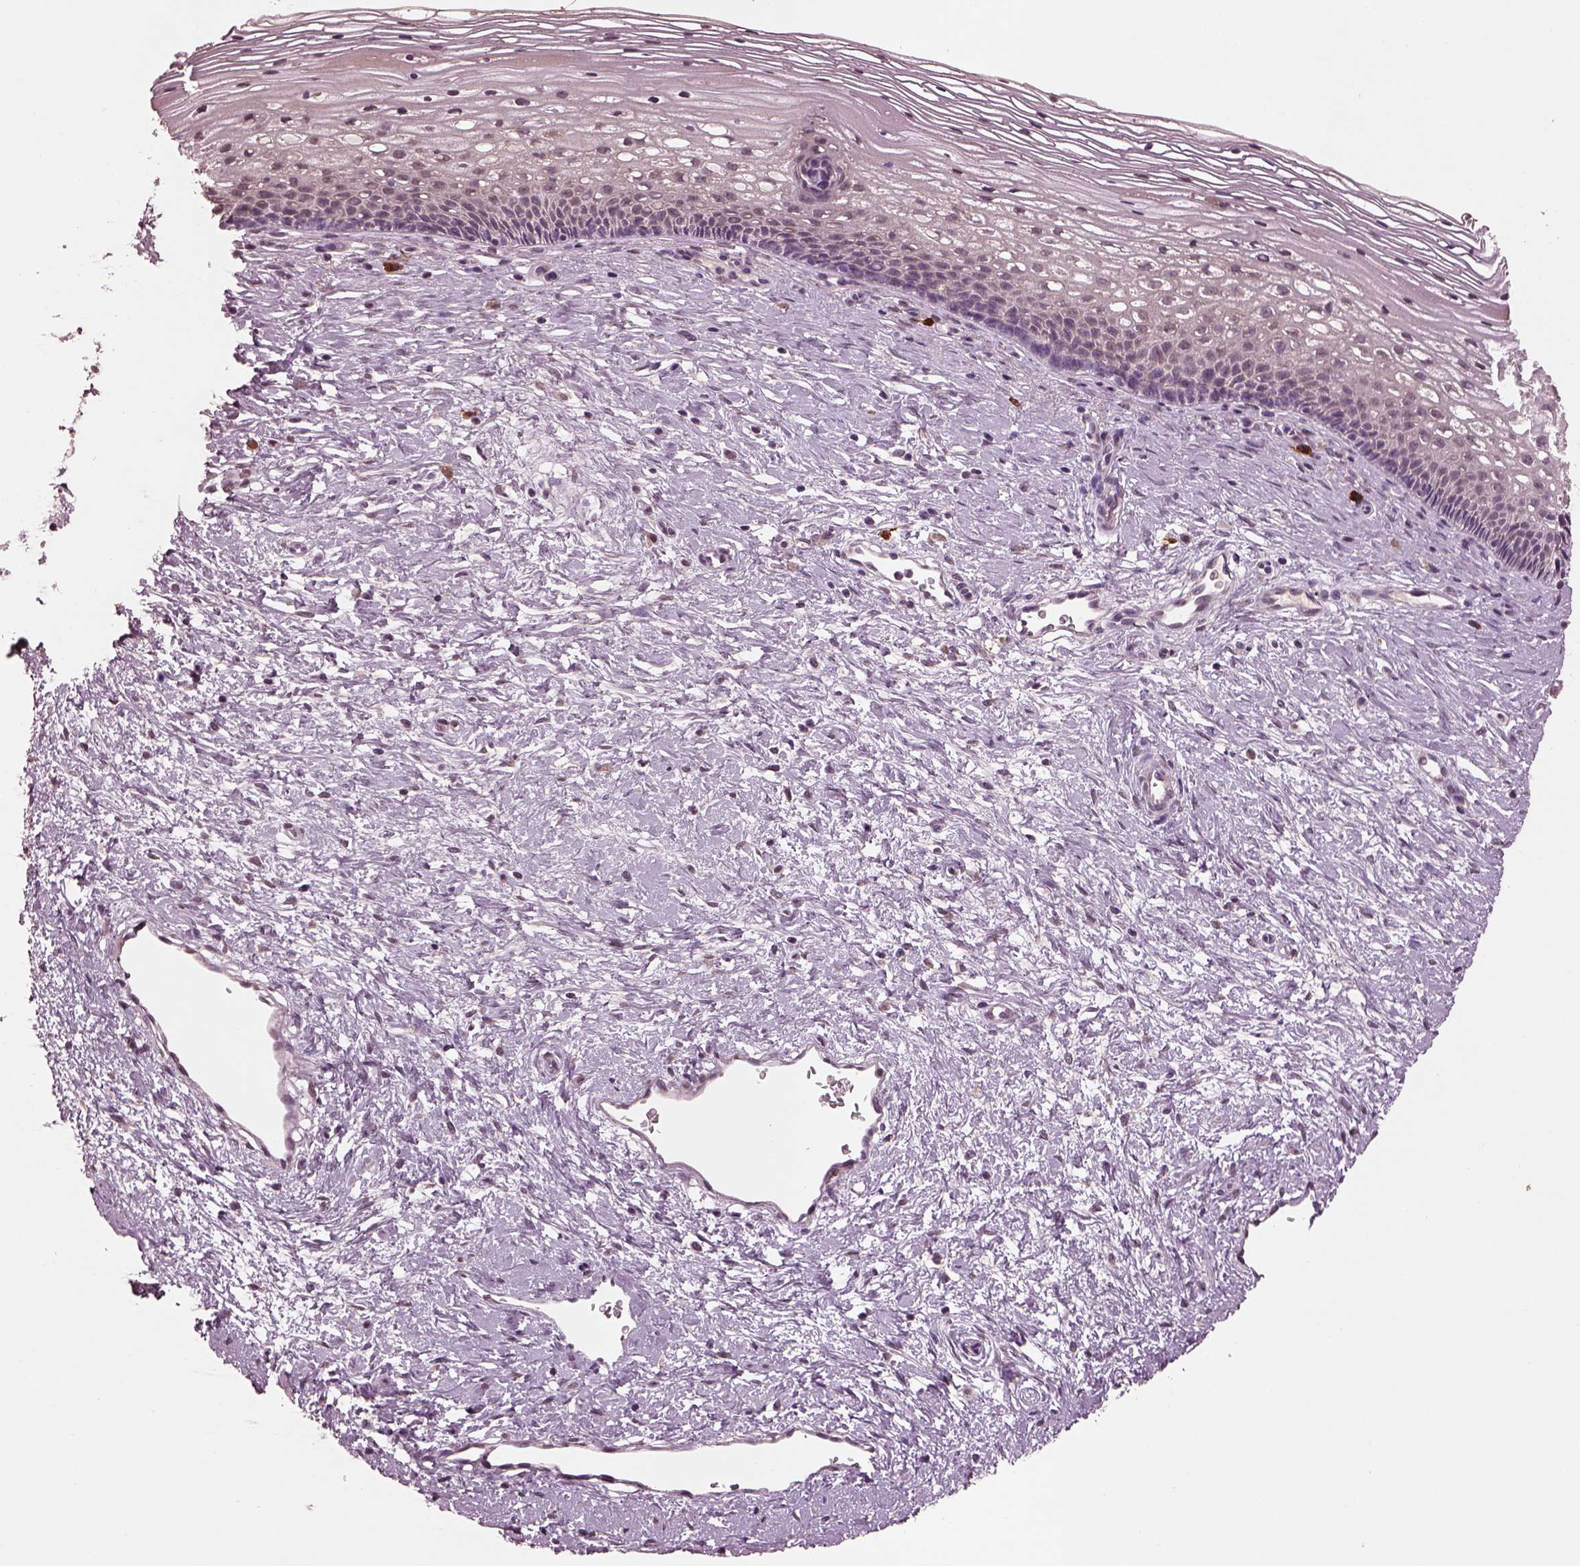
{"staining": {"intensity": "negative", "quantity": "none", "location": "none"}, "tissue": "cervix", "cell_type": "Glandular cells", "image_type": "normal", "snomed": [{"axis": "morphology", "description": "Normal tissue, NOS"}, {"axis": "topography", "description": "Cervix"}], "caption": "DAB immunohistochemical staining of normal human cervix shows no significant expression in glandular cells.", "gene": "IL18RAP", "patient": {"sex": "female", "age": 34}}